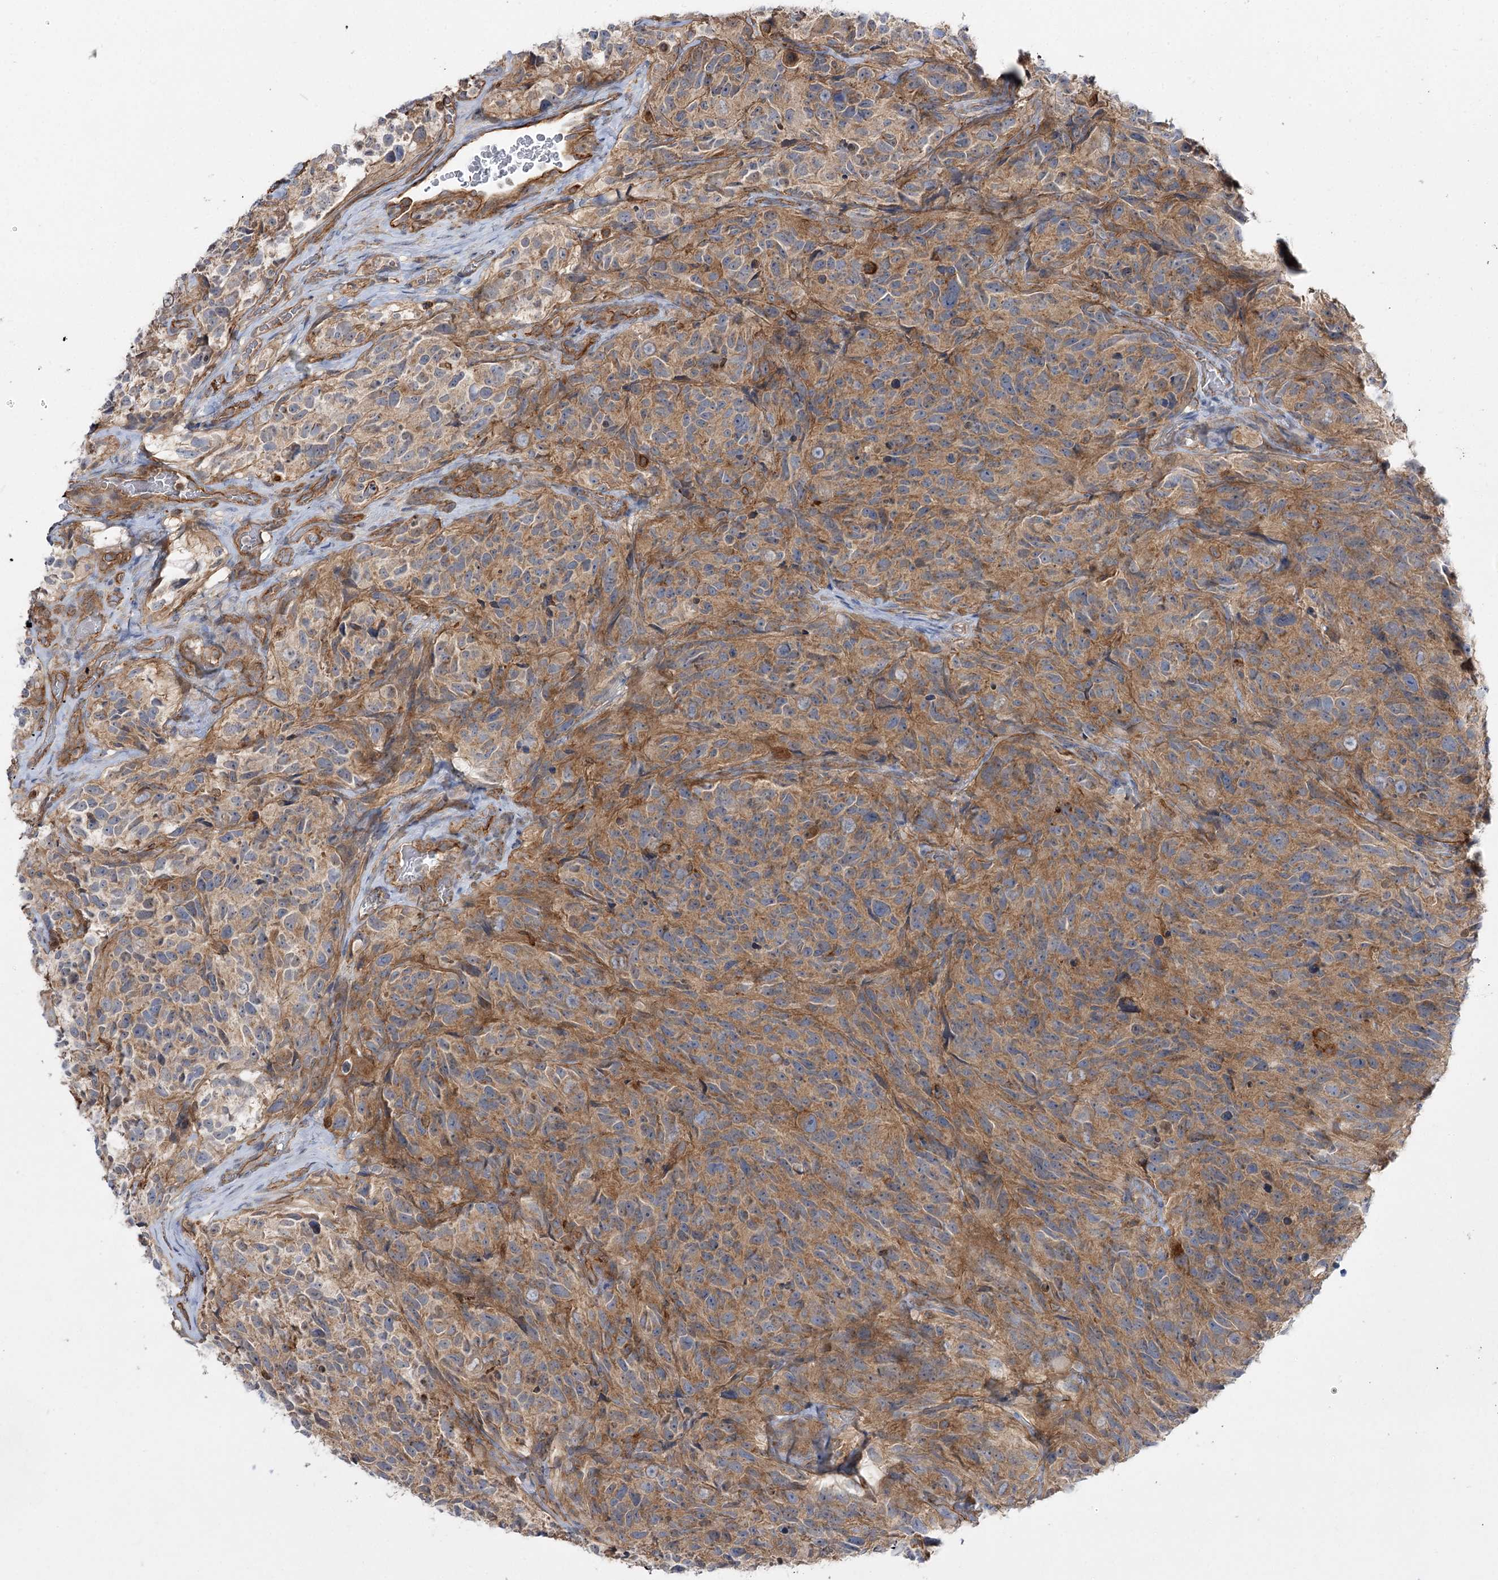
{"staining": {"intensity": "weak", "quantity": "25%-75%", "location": "cytoplasmic/membranous"}, "tissue": "glioma", "cell_type": "Tumor cells", "image_type": "cancer", "snomed": [{"axis": "morphology", "description": "Glioma, malignant, High grade"}, {"axis": "topography", "description": "Brain"}], "caption": "A low amount of weak cytoplasmic/membranous expression is identified in about 25%-75% of tumor cells in glioma tissue.", "gene": "SH3BP5L", "patient": {"sex": "male", "age": 69}}